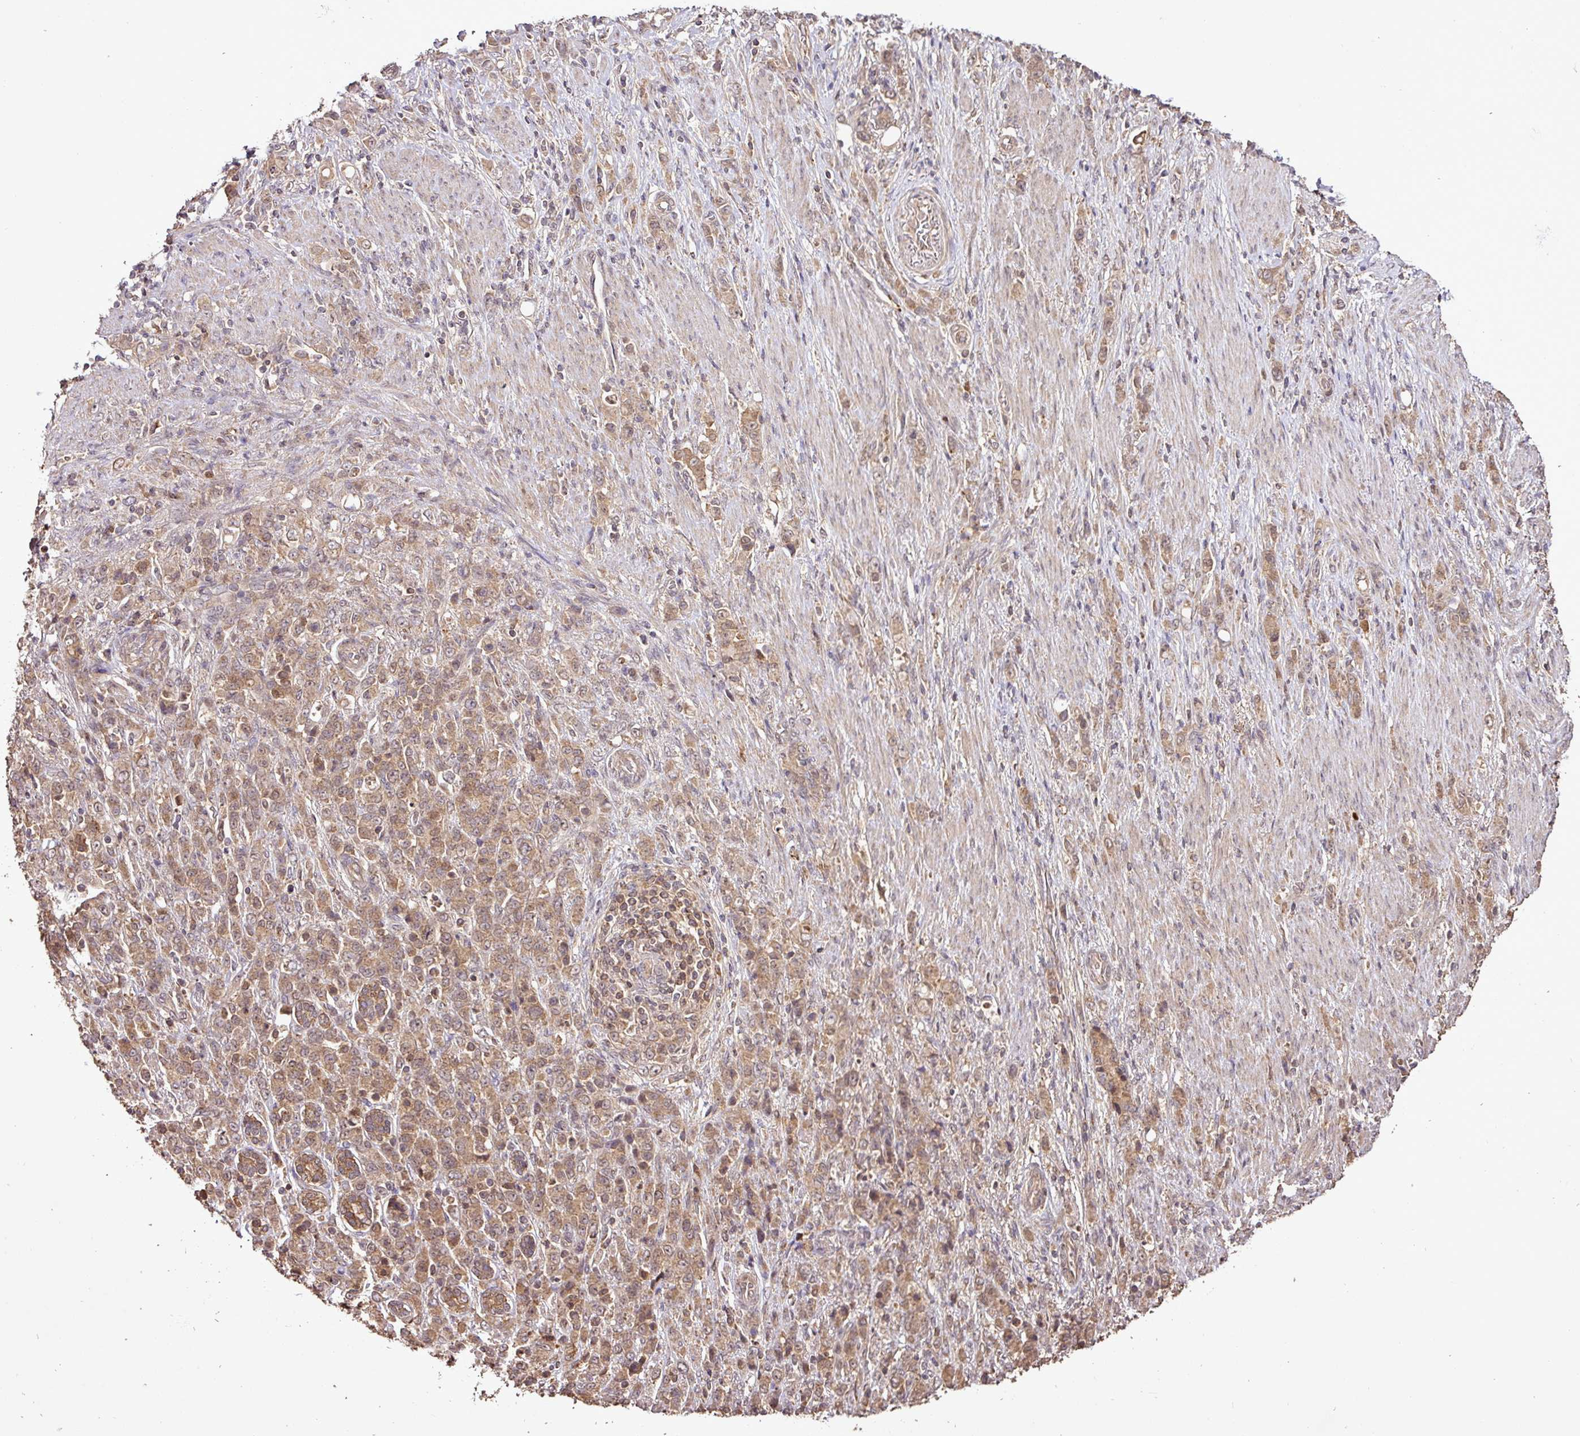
{"staining": {"intensity": "moderate", "quantity": ">75%", "location": "cytoplasmic/membranous,nuclear"}, "tissue": "stomach cancer", "cell_type": "Tumor cells", "image_type": "cancer", "snomed": [{"axis": "morphology", "description": "Adenocarcinoma, NOS"}, {"axis": "topography", "description": "Stomach"}], "caption": "Immunohistochemistry of stomach adenocarcinoma exhibits medium levels of moderate cytoplasmic/membranous and nuclear positivity in about >75% of tumor cells.", "gene": "FAIM", "patient": {"sex": "female", "age": 79}}